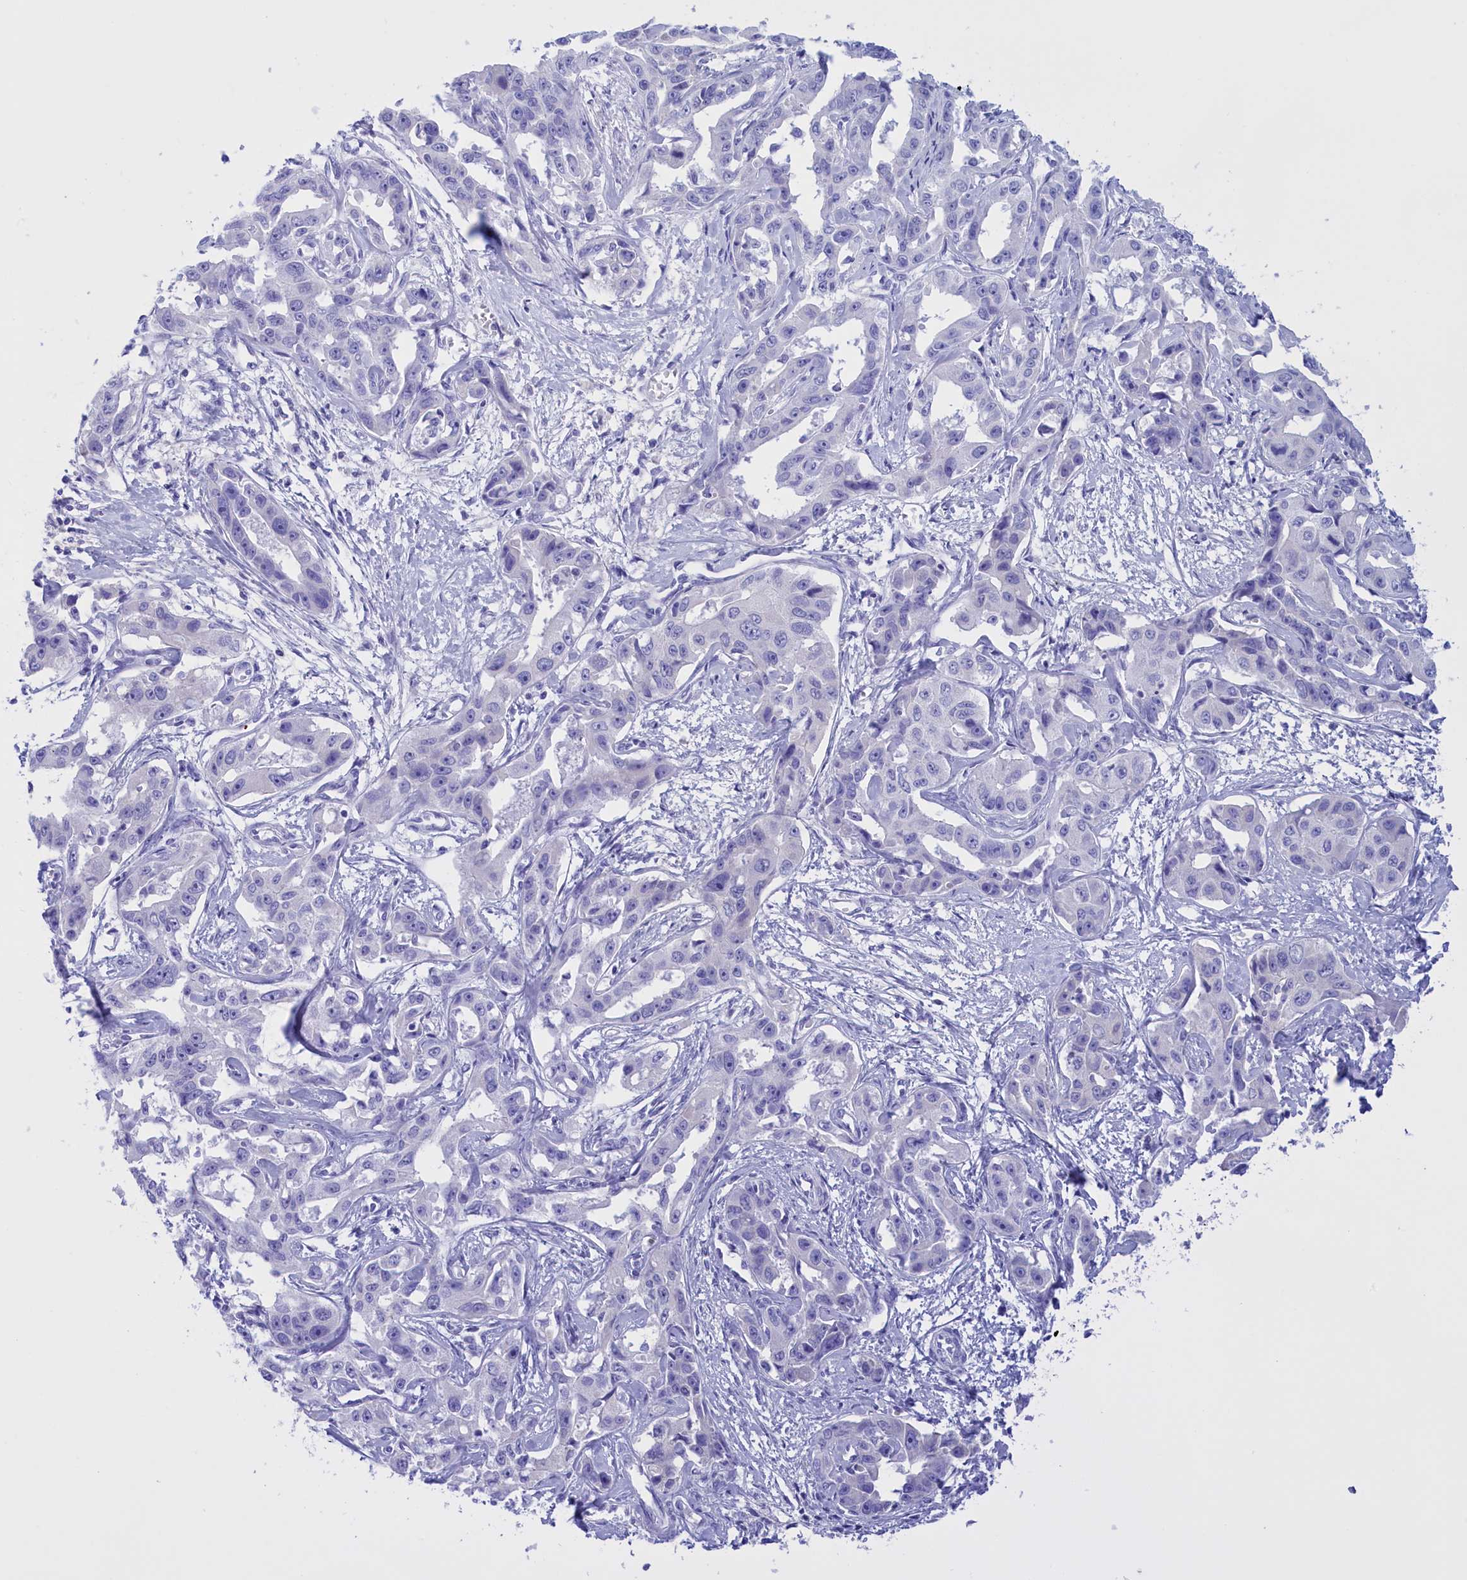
{"staining": {"intensity": "negative", "quantity": "none", "location": "none"}, "tissue": "liver cancer", "cell_type": "Tumor cells", "image_type": "cancer", "snomed": [{"axis": "morphology", "description": "Cholangiocarcinoma"}, {"axis": "topography", "description": "Liver"}], "caption": "DAB (3,3'-diaminobenzidine) immunohistochemical staining of liver cholangiocarcinoma demonstrates no significant staining in tumor cells.", "gene": "PROK2", "patient": {"sex": "male", "age": 59}}